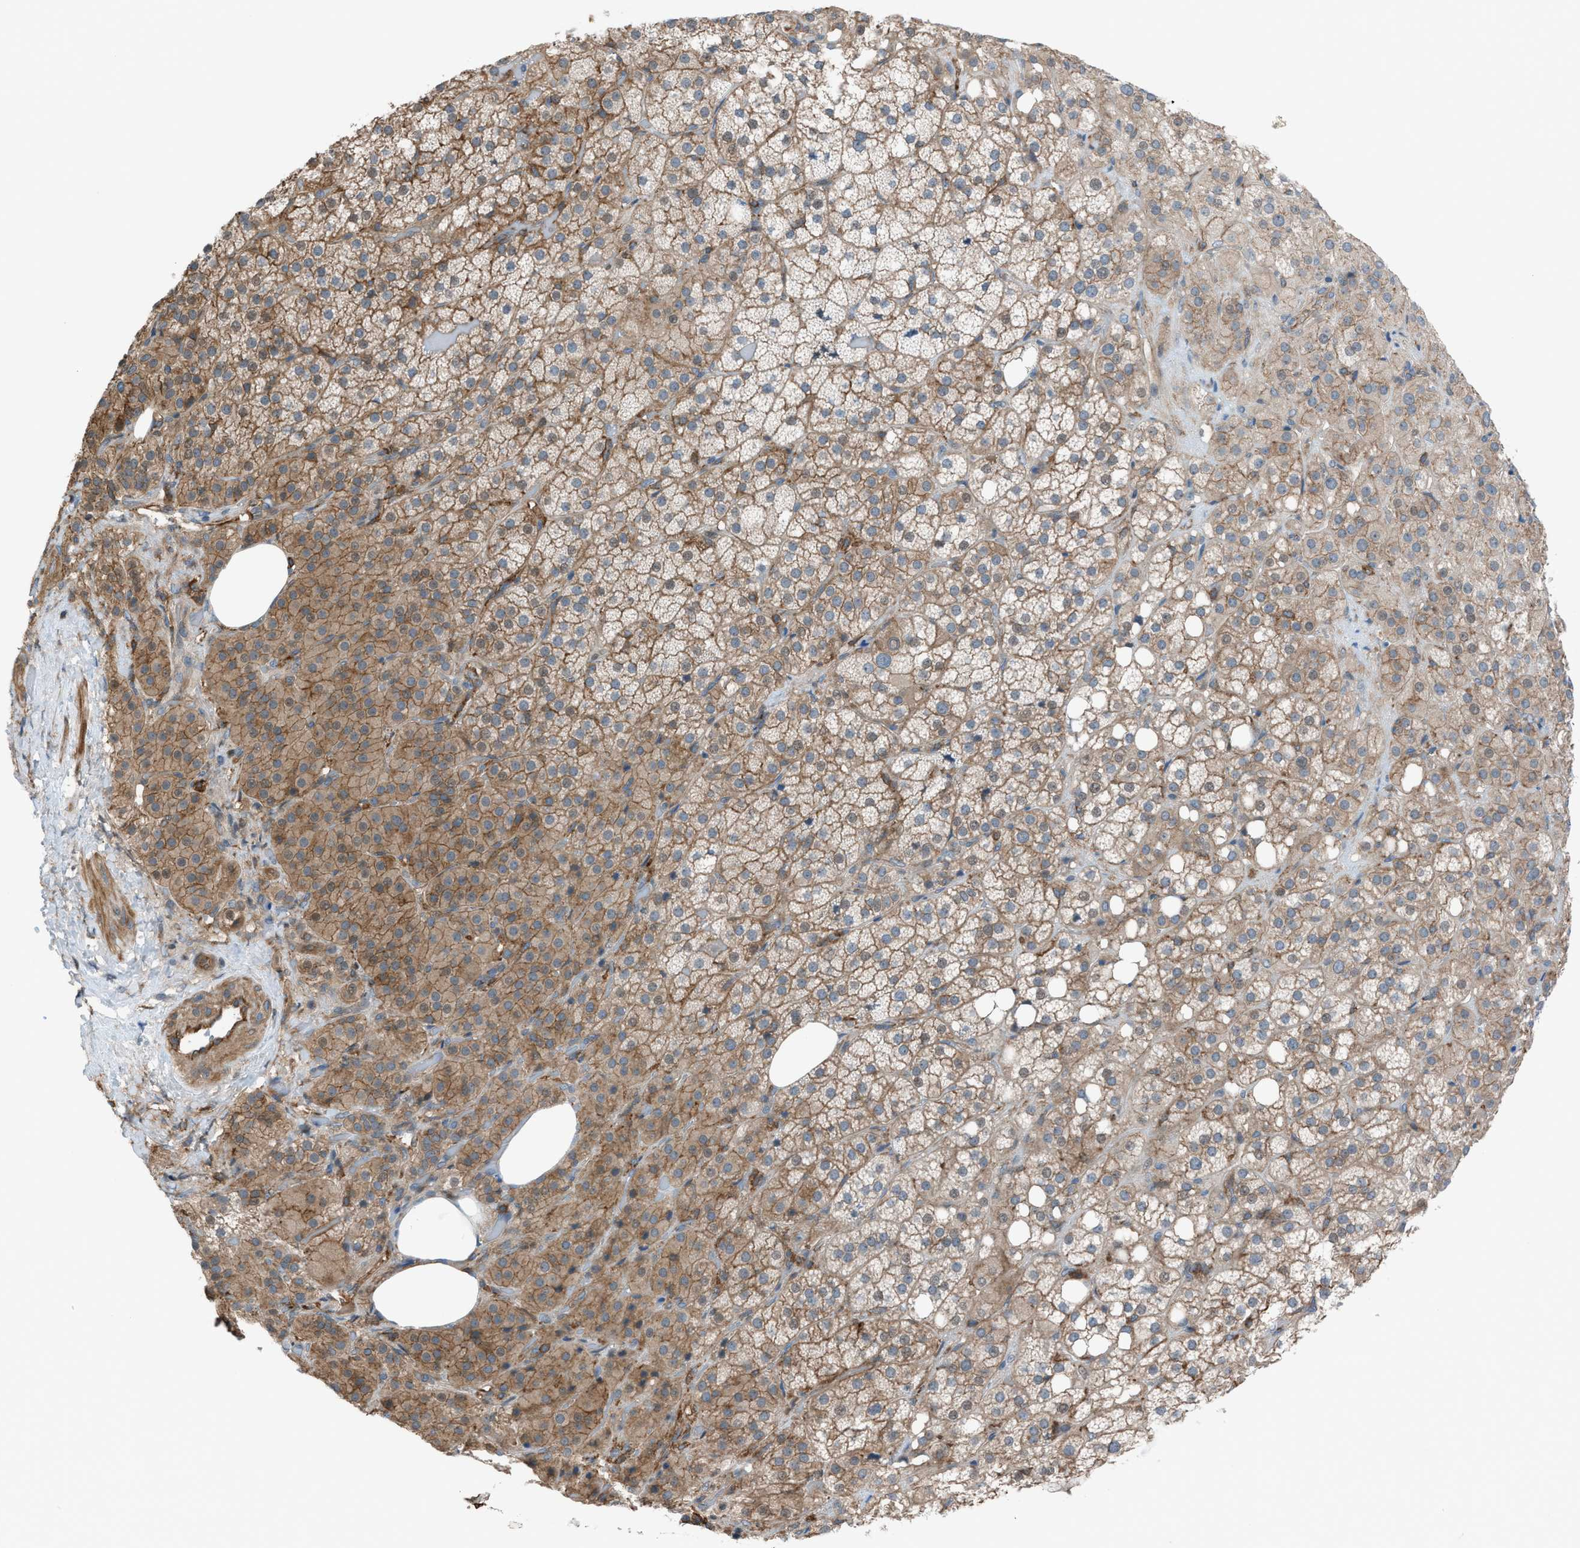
{"staining": {"intensity": "moderate", "quantity": ">75%", "location": "cytoplasmic/membranous"}, "tissue": "adrenal gland", "cell_type": "Glandular cells", "image_type": "normal", "snomed": [{"axis": "morphology", "description": "Normal tissue, NOS"}, {"axis": "topography", "description": "Adrenal gland"}], "caption": "This histopathology image shows unremarkable adrenal gland stained with immunohistochemistry (IHC) to label a protein in brown. The cytoplasmic/membranous of glandular cells show moderate positivity for the protein. Nuclei are counter-stained blue.", "gene": "DYRK1A", "patient": {"sex": "female", "age": 59}}